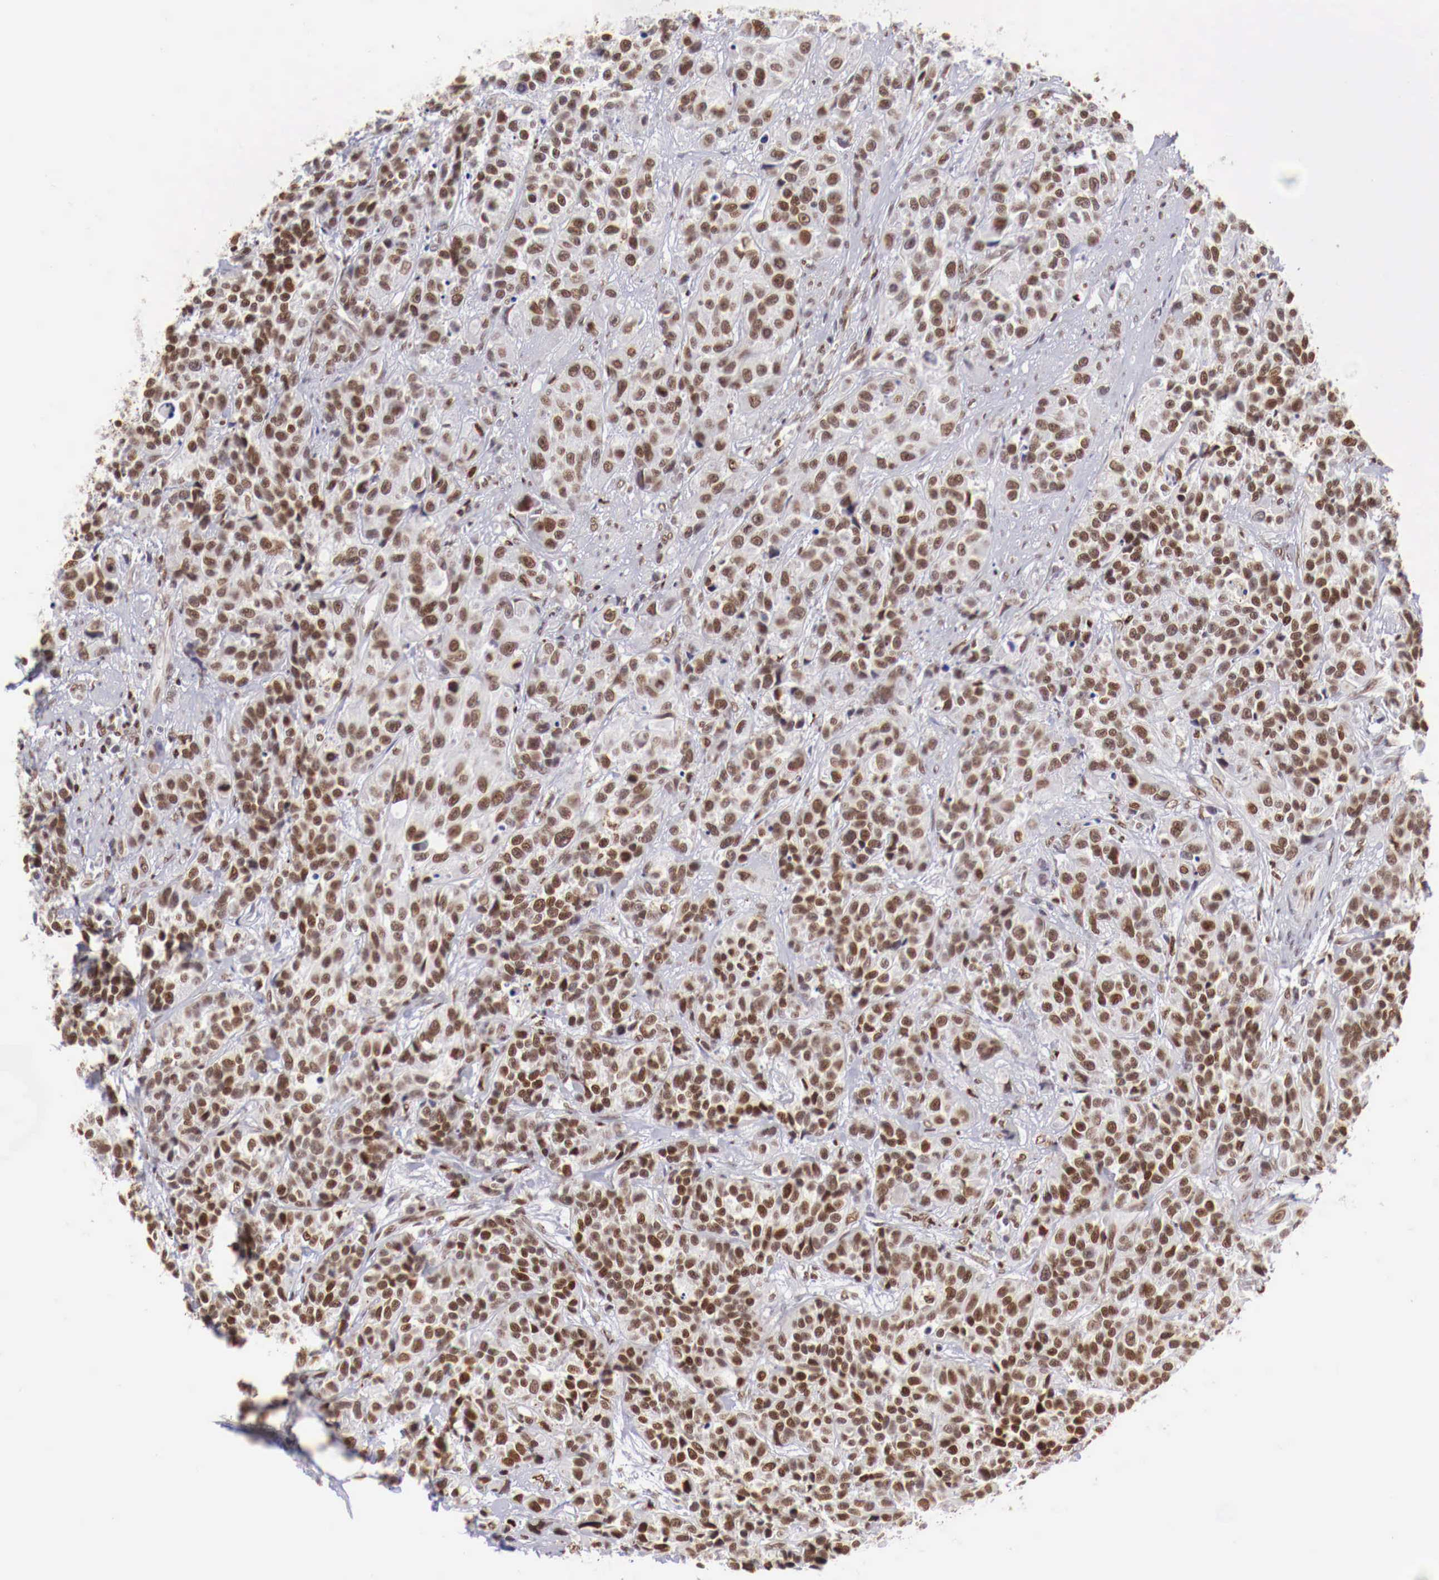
{"staining": {"intensity": "moderate", "quantity": ">75%", "location": "nuclear"}, "tissue": "urothelial cancer", "cell_type": "Tumor cells", "image_type": "cancer", "snomed": [{"axis": "morphology", "description": "Urothelial carcinoma, High grade"}, {"axis": "topography", "description": "Urinary bladder"}], "caption": "Brown immunohistochemical staining in high-grade urothelial carcinoma demonstrates moderate nuclear staining in approximately >75% of tumor cells.", "gene": "MAX", "patient": {"sex": "female", "age": 81}}